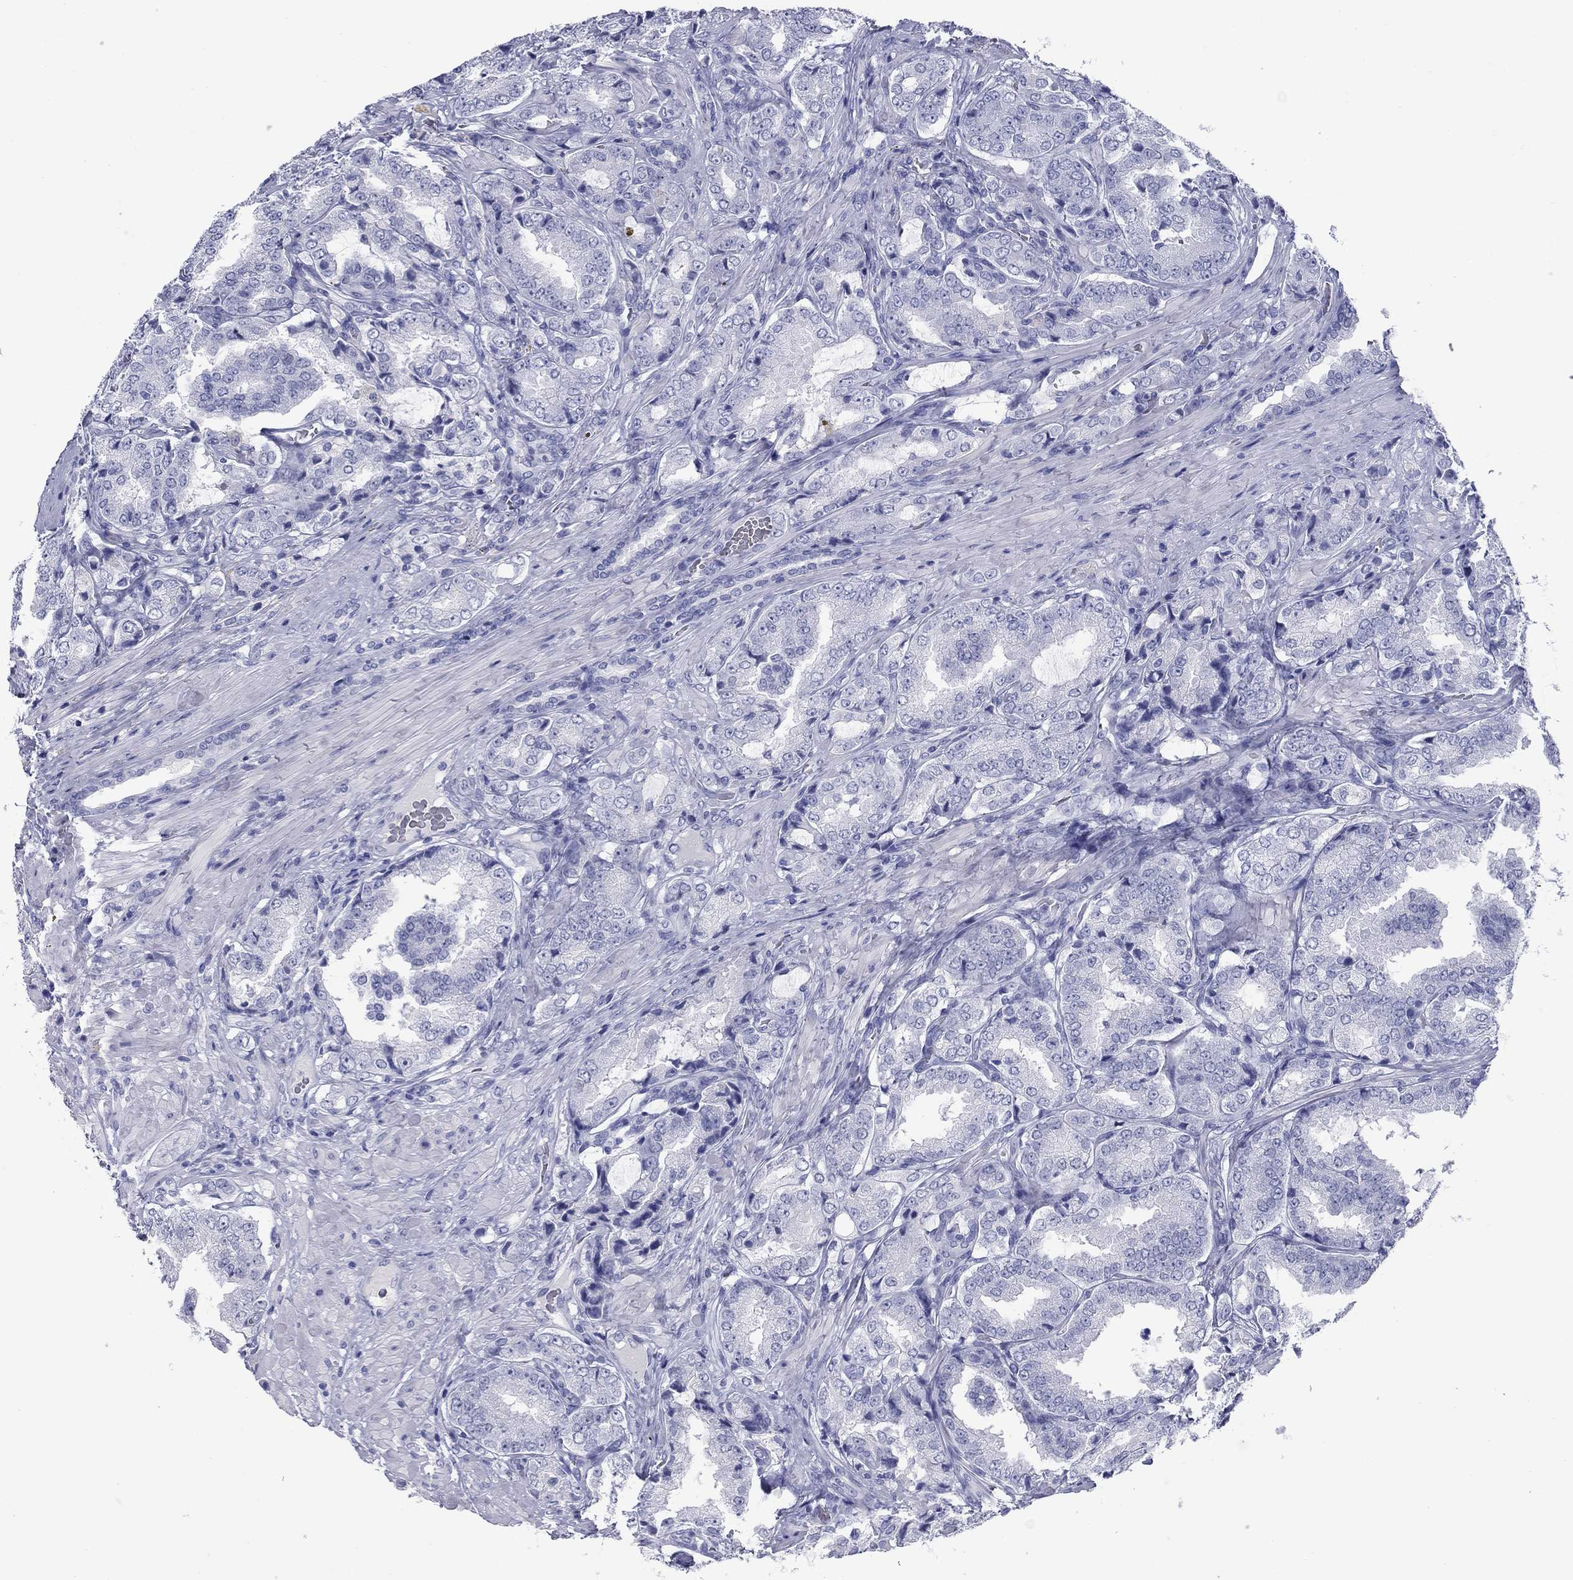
{"staining": {"intensity": "negative", "quantity": "none", "location": "none"}, "tissue": "prostate cancer", "cell_type": "Tumor cells", "image_type": "cancer", "snomed": [{"axis": "morphology", "description": "Adenocarcinoma, NOS"}, {"axis": "topography", "description": "Prostate"}], "caption": "Immunohistochemical staining of human prostate cancer exhibits no significant staining in tumor cells.", "gene": "NPPA", "patient": {"sex": "male", "age": 65}}